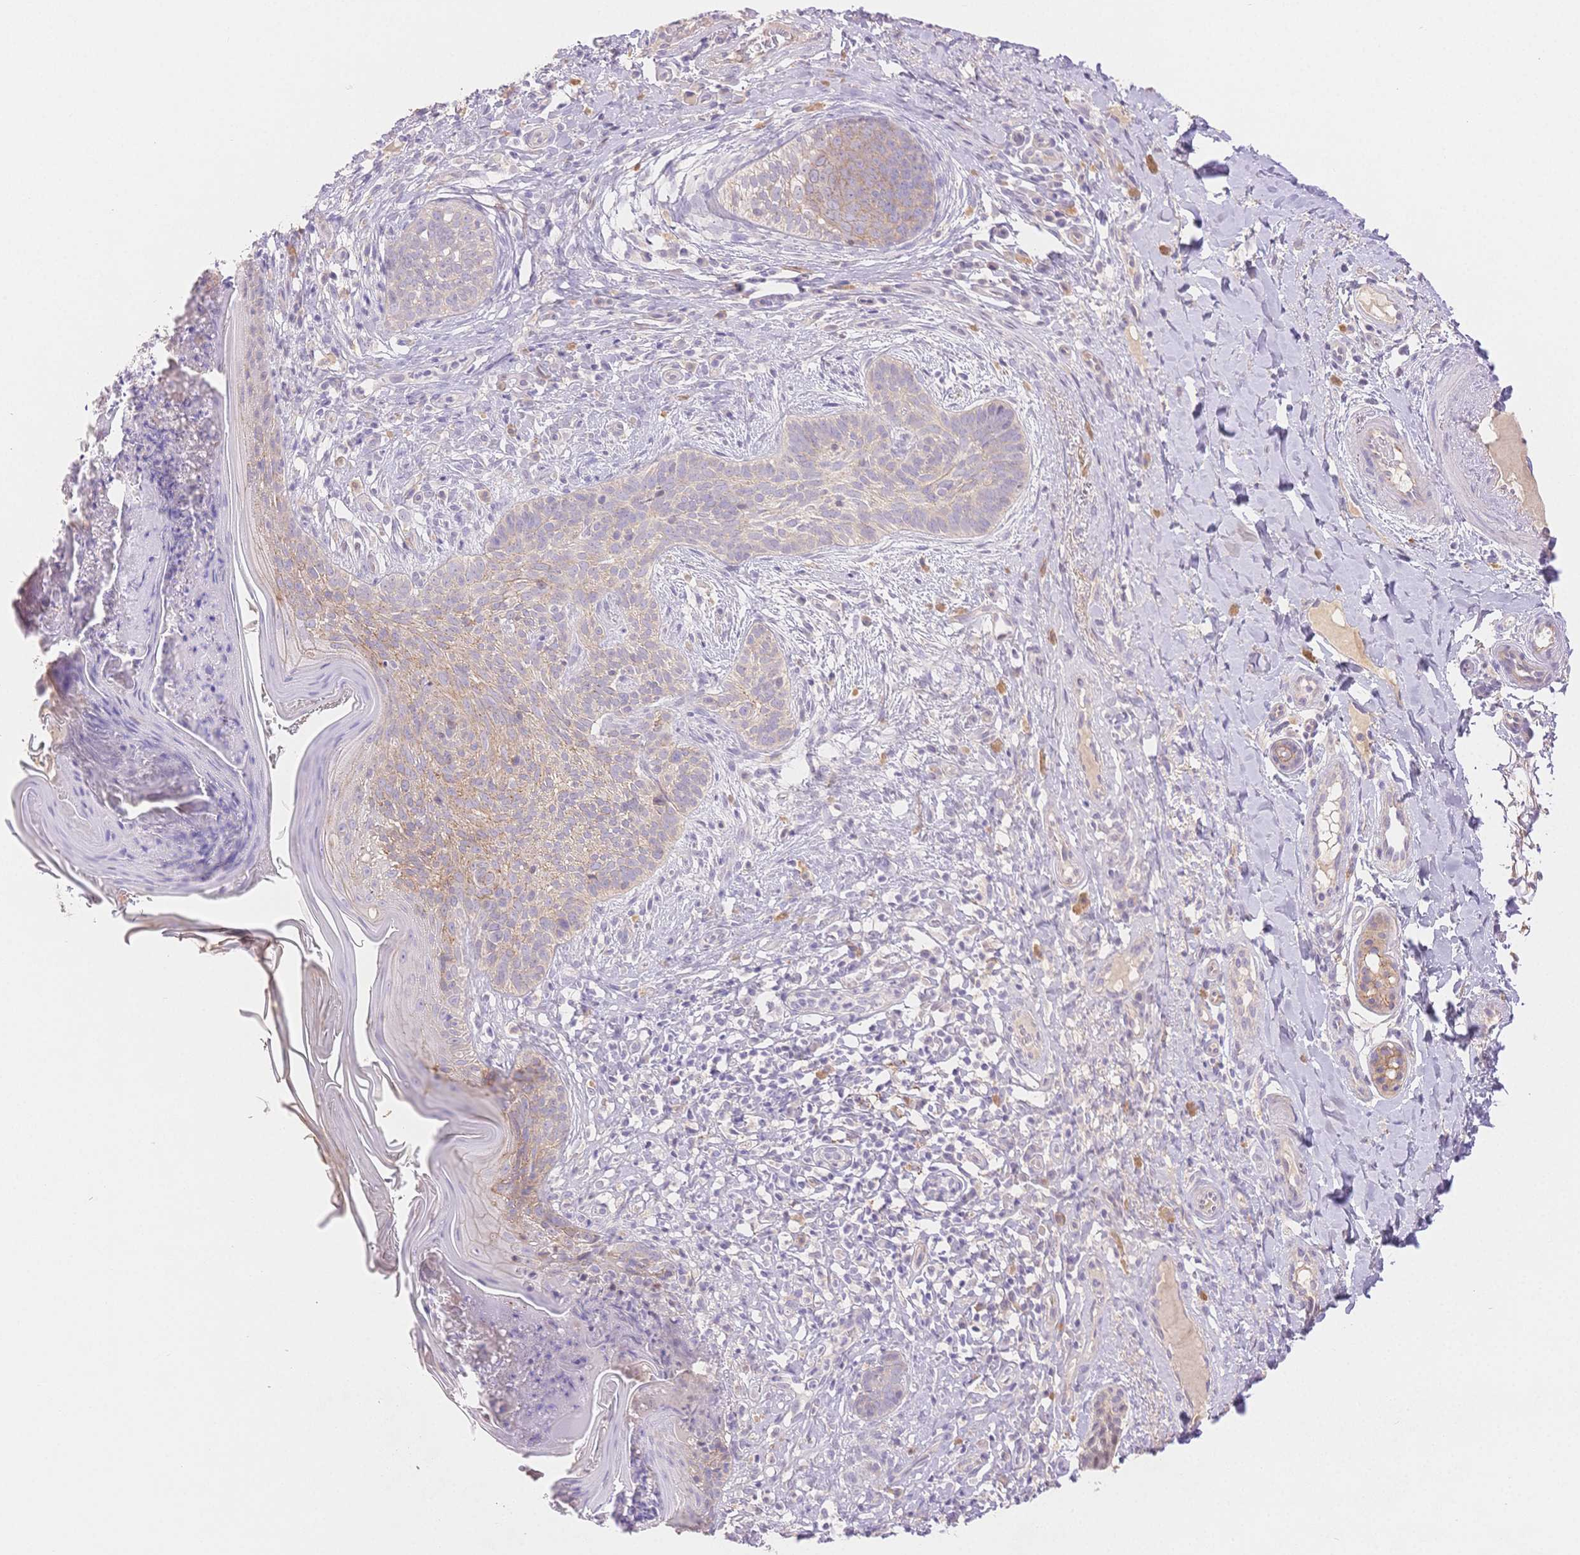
{"staining": {"intensity": "weak", "quantity": "<25%", "location": "cytoplasmic/membranous"}, "tissue": "skin cancer", "cell_type": "Tumor cells", "image_type": "cancer", "snomed": [{"axis": "morphology", "description": "Basal cell carcinoma"}, {"axis": "topography", "description": "Skin"}], "caption": "Immunohistochemical staining of human skin cancer (basal cell carcinoma) shows no significant staining in tumor cells.", "gene": "WDR54", "patient": {"sex": "male", "age": 89}}